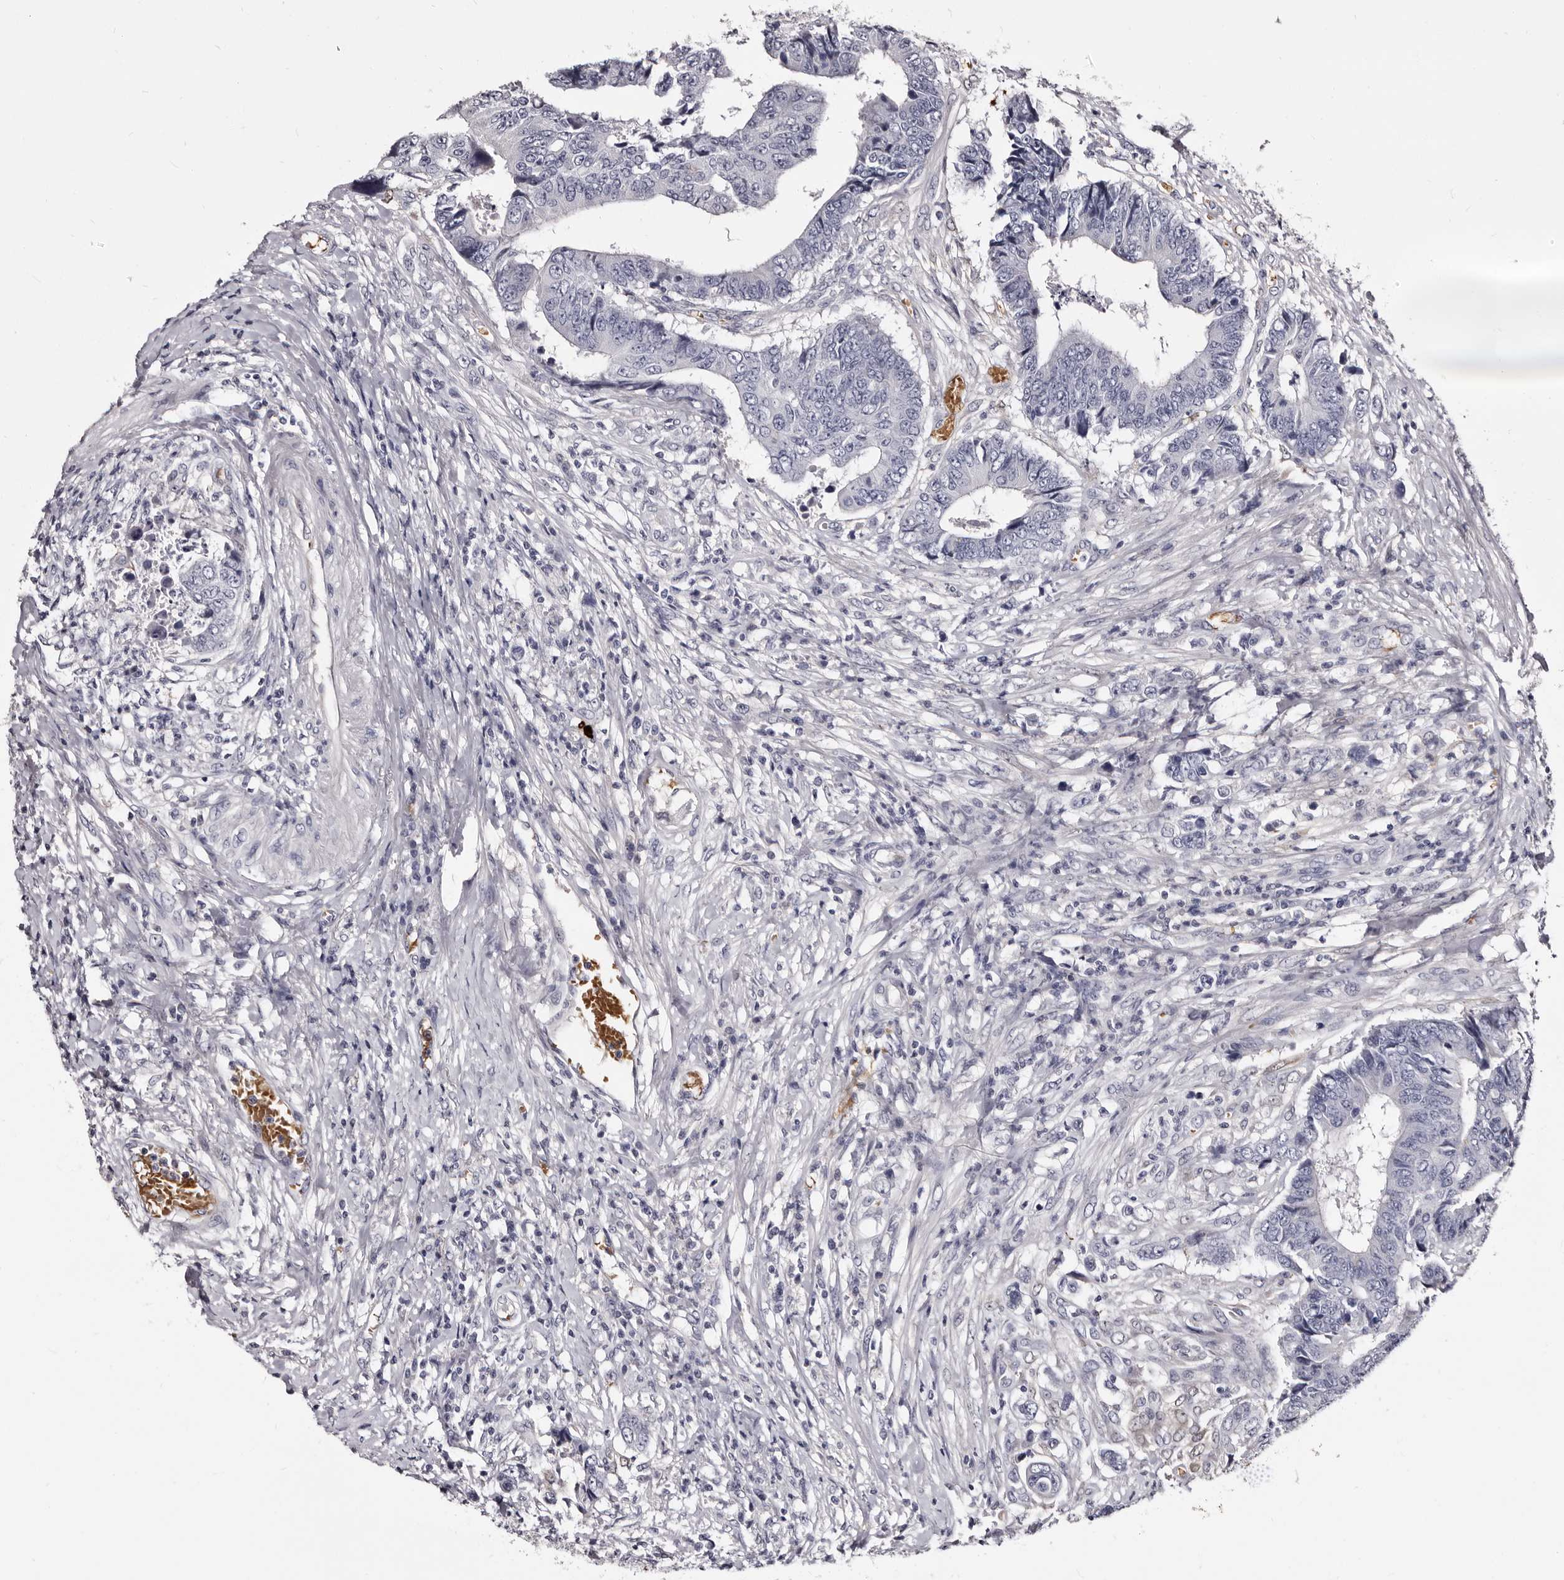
{"staining": {"intensity": "negative", "quantity": "none", "location": "none"}, "tissue": "colorectal cancer", "cell_type": "Tumor cells", "image_type": "cancer", "snomed": [{"axis": "morphology", "description": "Adenocarcinoma, NOS"}, {"axis": "topography", "description": "Rectum"}], "caption": "An immunohistochemistry histopathology image of adenocarcinoma (colorectal) is shown. There is no staining in tumor cells of adenocarcinoma (colorectal).", "gene": "BPGM", "patient": {"sex": "male", "age": 84}}